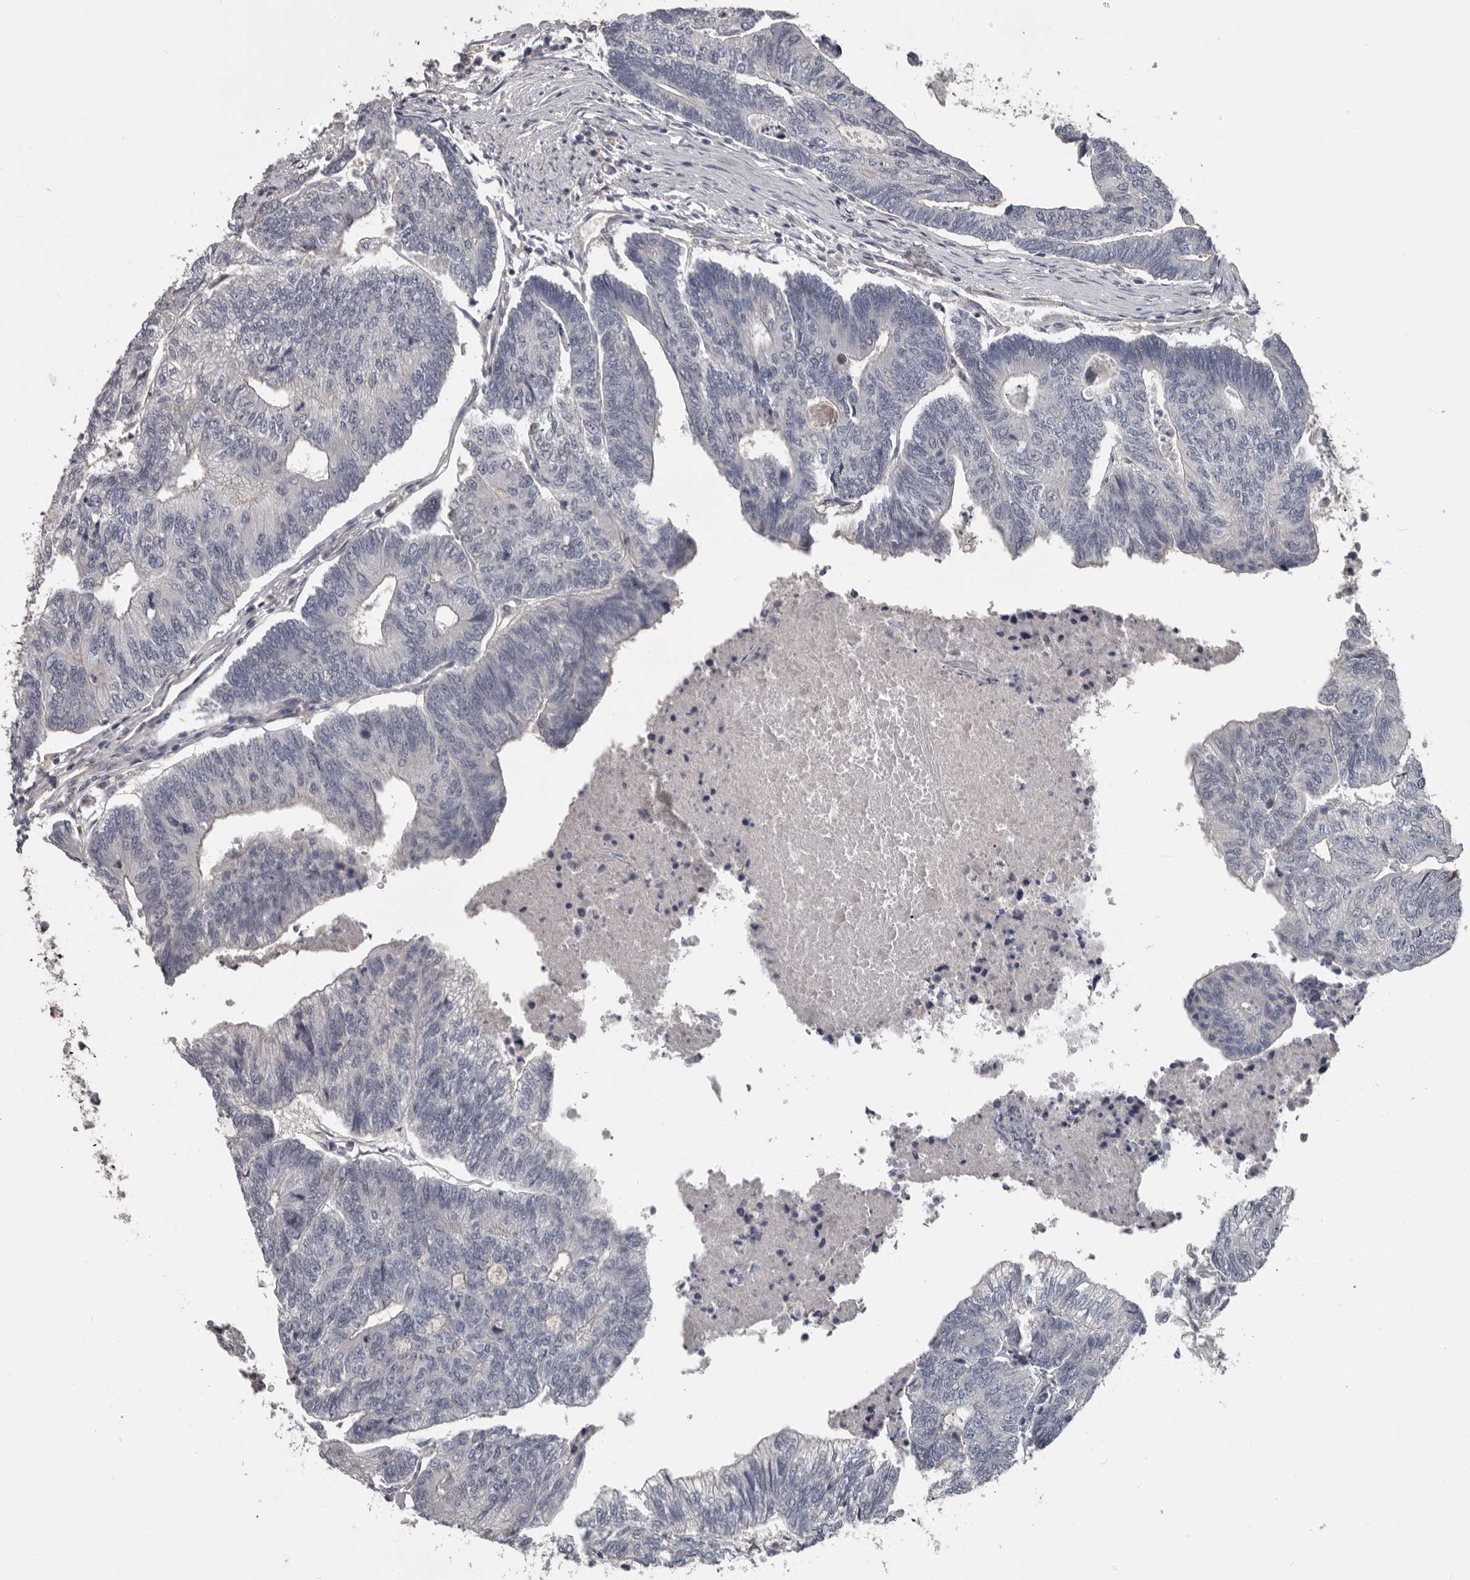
{"staining": {"intensity": "negative", "quantity": "none", "location": "none"}, "tissue": "colorectal cancer", "cell_type": "Tumor cells", "image_type": "cancer", "snomed": [{"axis": "morphology", "description": "Adenocarcinoma, NOS"}, {"axis": "topography", "description": "Colon"}], "caption": "Micrograph shows no significant protein positivity in tumor cells of adenocarcinoma (colorectal).", "gene": "RNF217", "patient": {"sex": "female", "age": 67}}